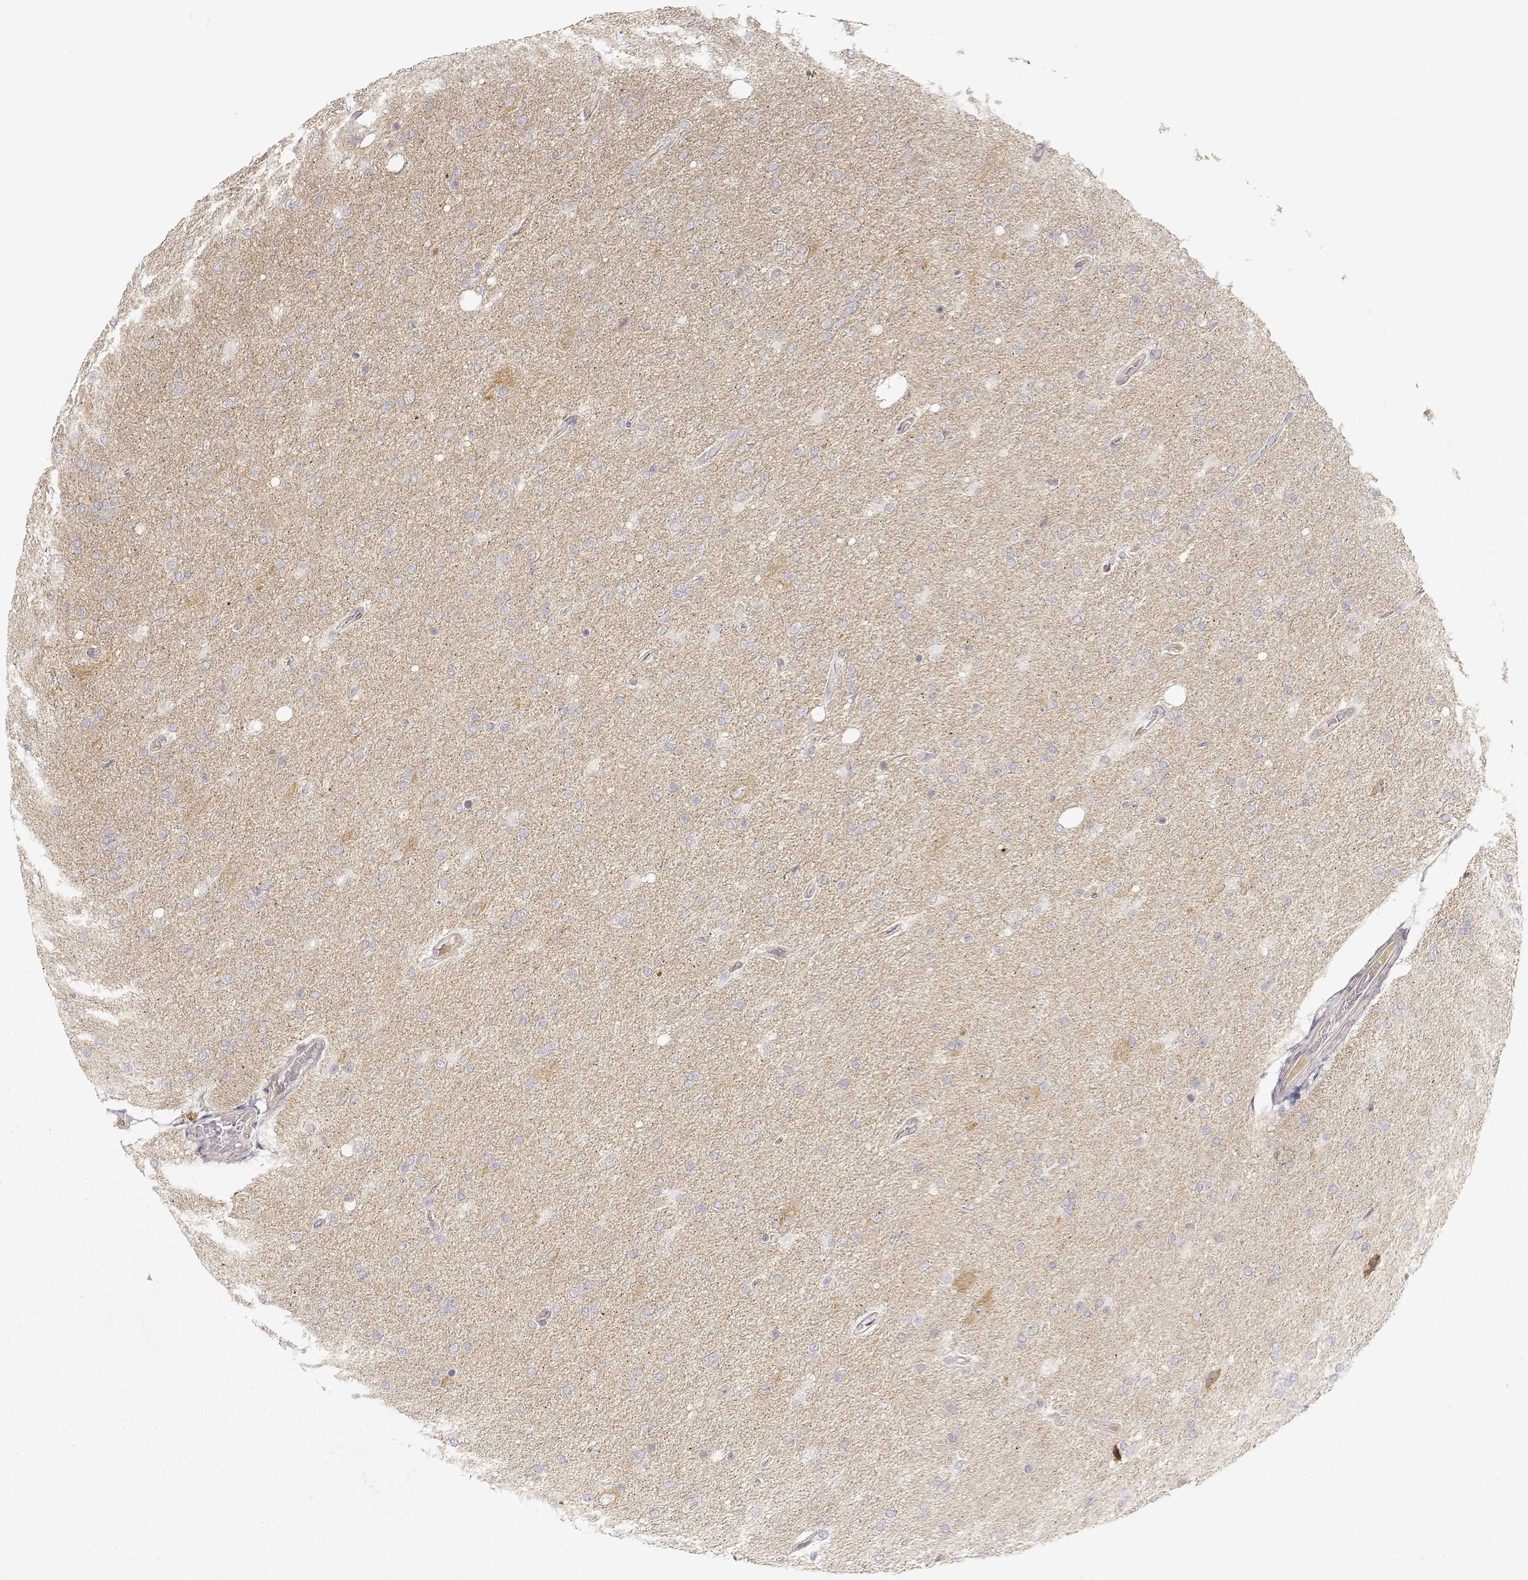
{"staining": {"intensity": "negative", "quantity": "none", "location": "none"}, "tissue": "glioma", "cell_type": "Tumor cells", "image_type": "cancer", "snomed": [{"axis": "morphology", "description": "Glioma, malignant, High grade"}, {"axis": "topography", "description": "Cerebral cortex"}], "caption": "DAB (3,3'-diaminobenzidine) immunohistochemical staining of human glioma shows no significant positivity in tumor cells.", "gene": "EAF2", "patient": {"sex": "male", "age": 70}}